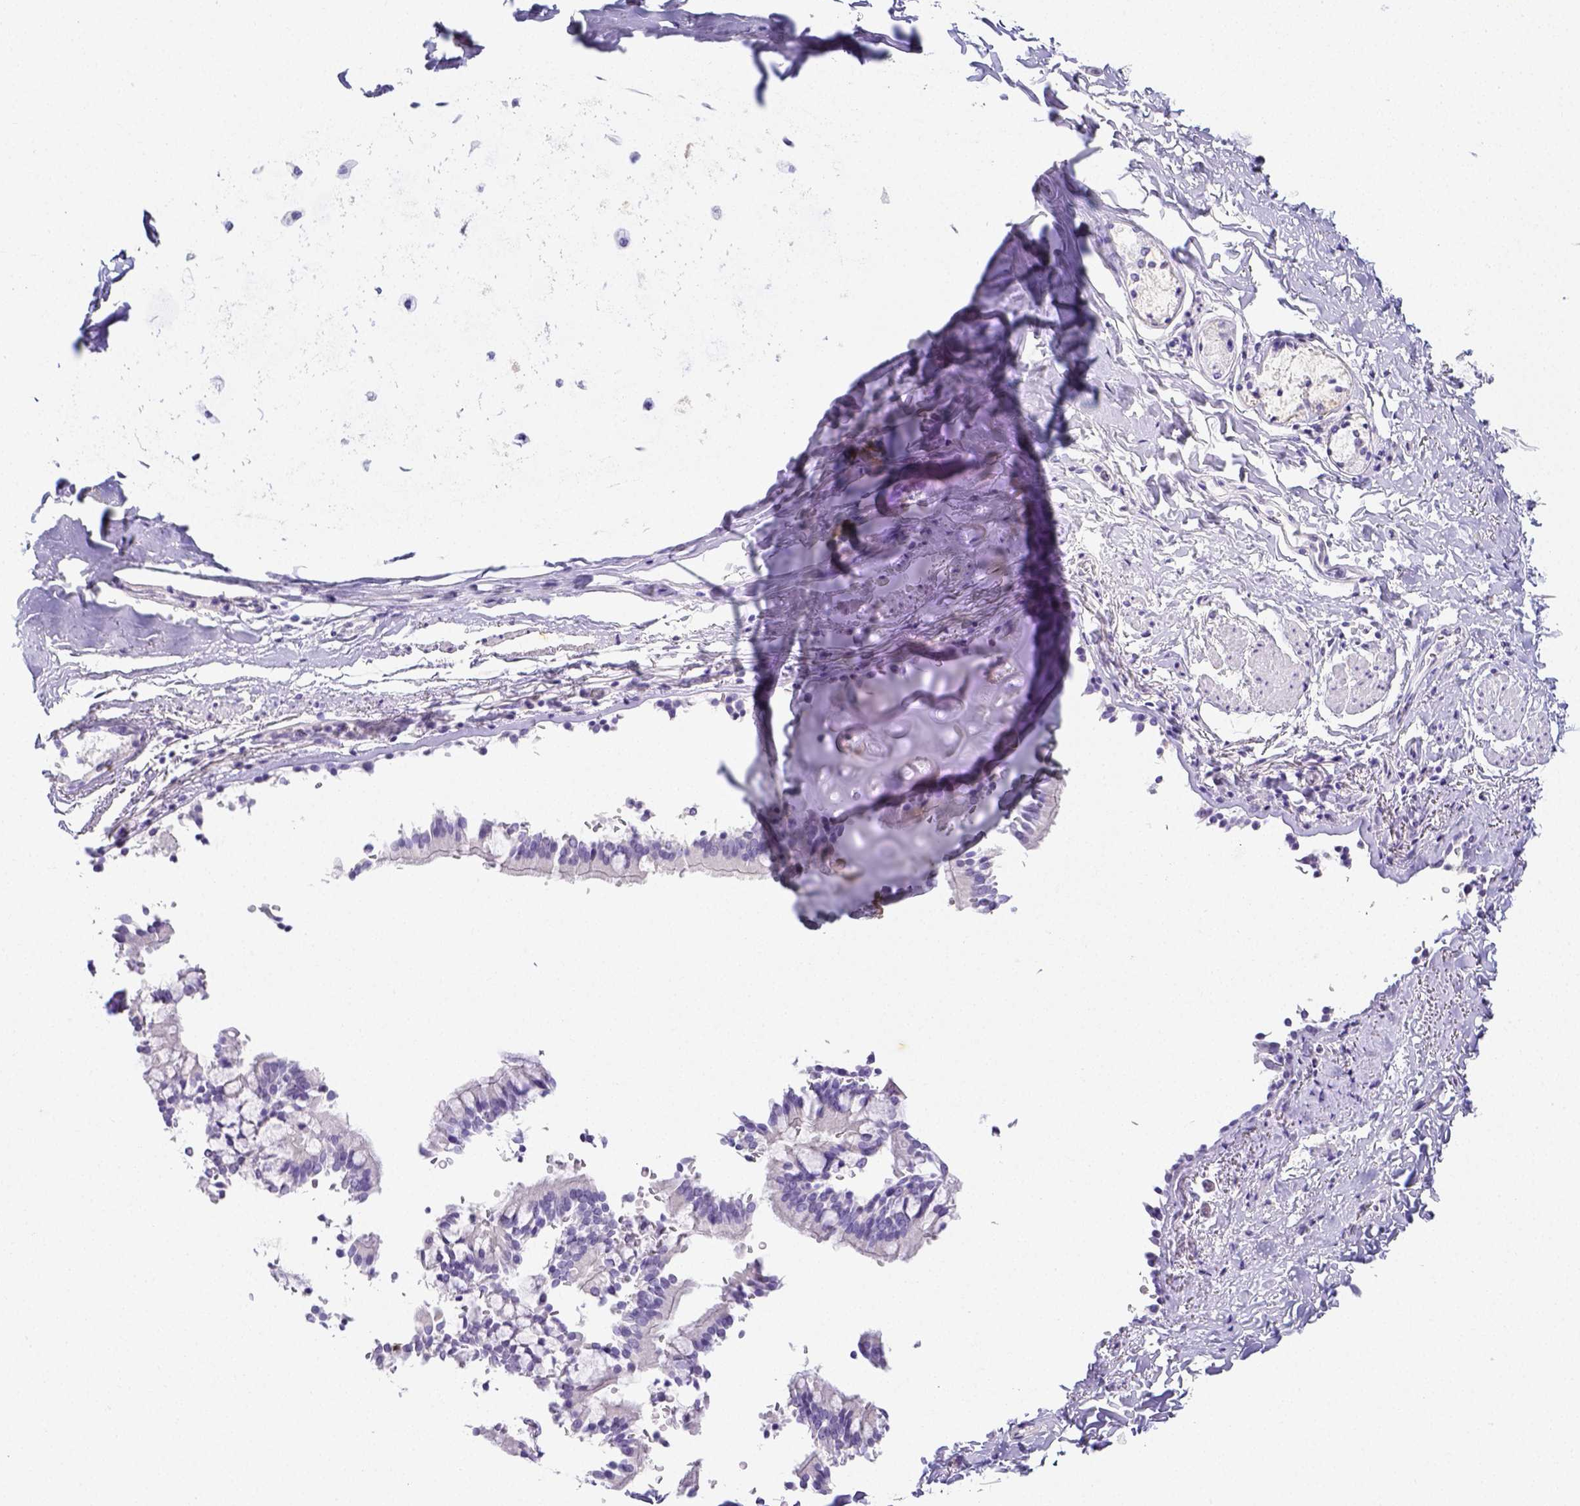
{"staining": {"intensity": "negative", "quantity": "none", "location": "none"}, "tissue": "adipose tissue", "cell_type": "Adipocytes", "image_type": "normal", "snomed": [{"axis": "morphology", "description": "Normal tissue, NOS"}, {"axis": "topography", "description": "Cartilage tissue"}, {"axis": "topography", "description": "Bronchus"}, {"axis": "topography", "description": "Peripheral nerve tissue"}], "caption": "IHC photomicrograph of unremarkable adipose tissue: adipose tissue stained with DAB (3,3'-diaminobenzidine) displays no significant protein expression in adipocytes.", "gene": "ARHGAP36", "patient": {"sex": "male", "age": 67}}